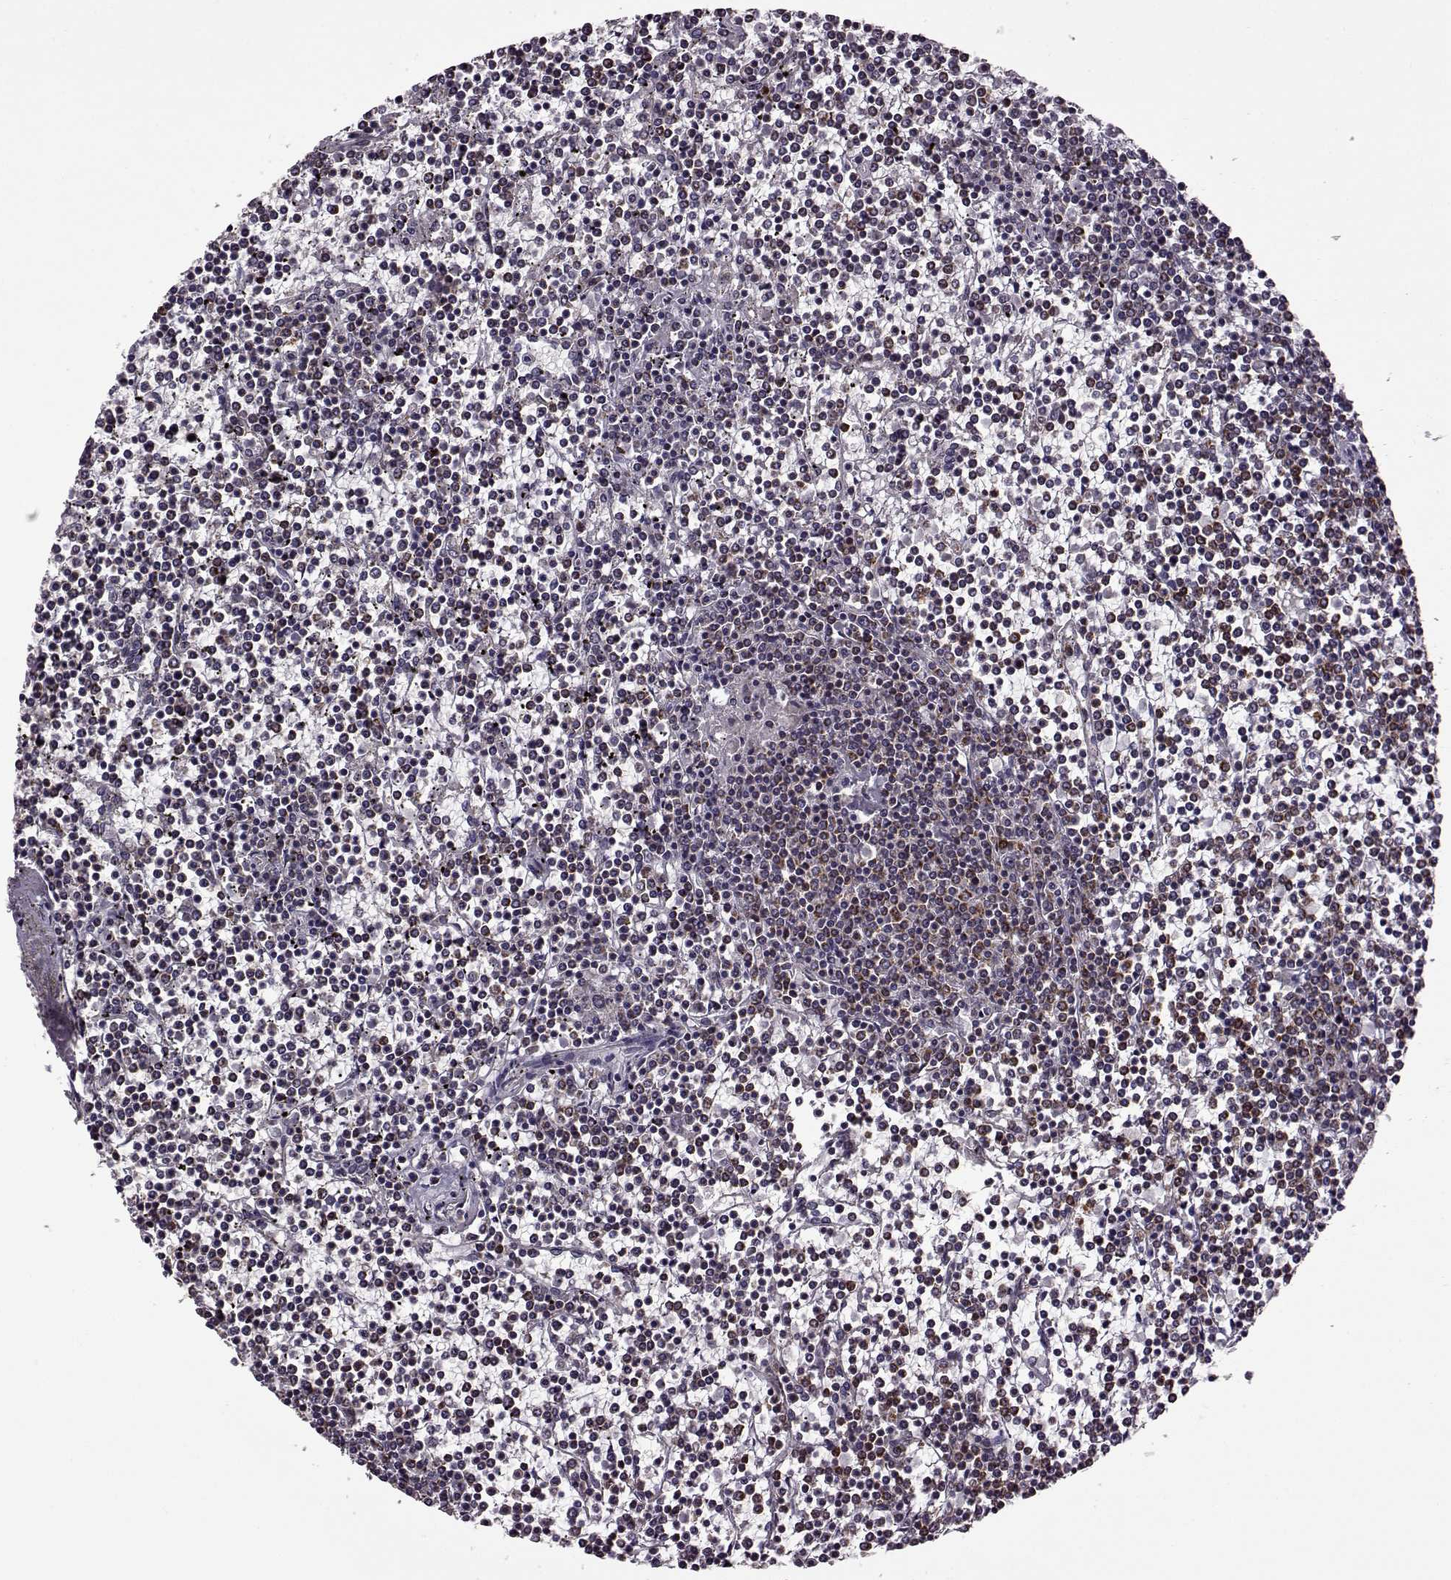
{"staining": {"intensity": "weak", "quantity": ">75%", "location": "cytoplasmic/membranous"}, "tissue": "lymphoma", "cell_type": "Tumor cells", "image_type": "cancer", "snomed": [{"axis": "morphology", "description": "Malignant lymphoma, non-Hodgkin's type, Low grade"}, {"axis": "topography", "description": "Spleen"}], "caption": "Immunohistochemistry image of neoplastic tissue: lymphoma stained using immunohistochemistry (IHC) demonstrates low levels of weak protein expression localized specifically in the cytoplasmic/membranous of tumor cells, appearing as a cytoplasmic/membranous brown color.", "gene": "MTSS1", "patient": {"sex": "female", "age": 19}}